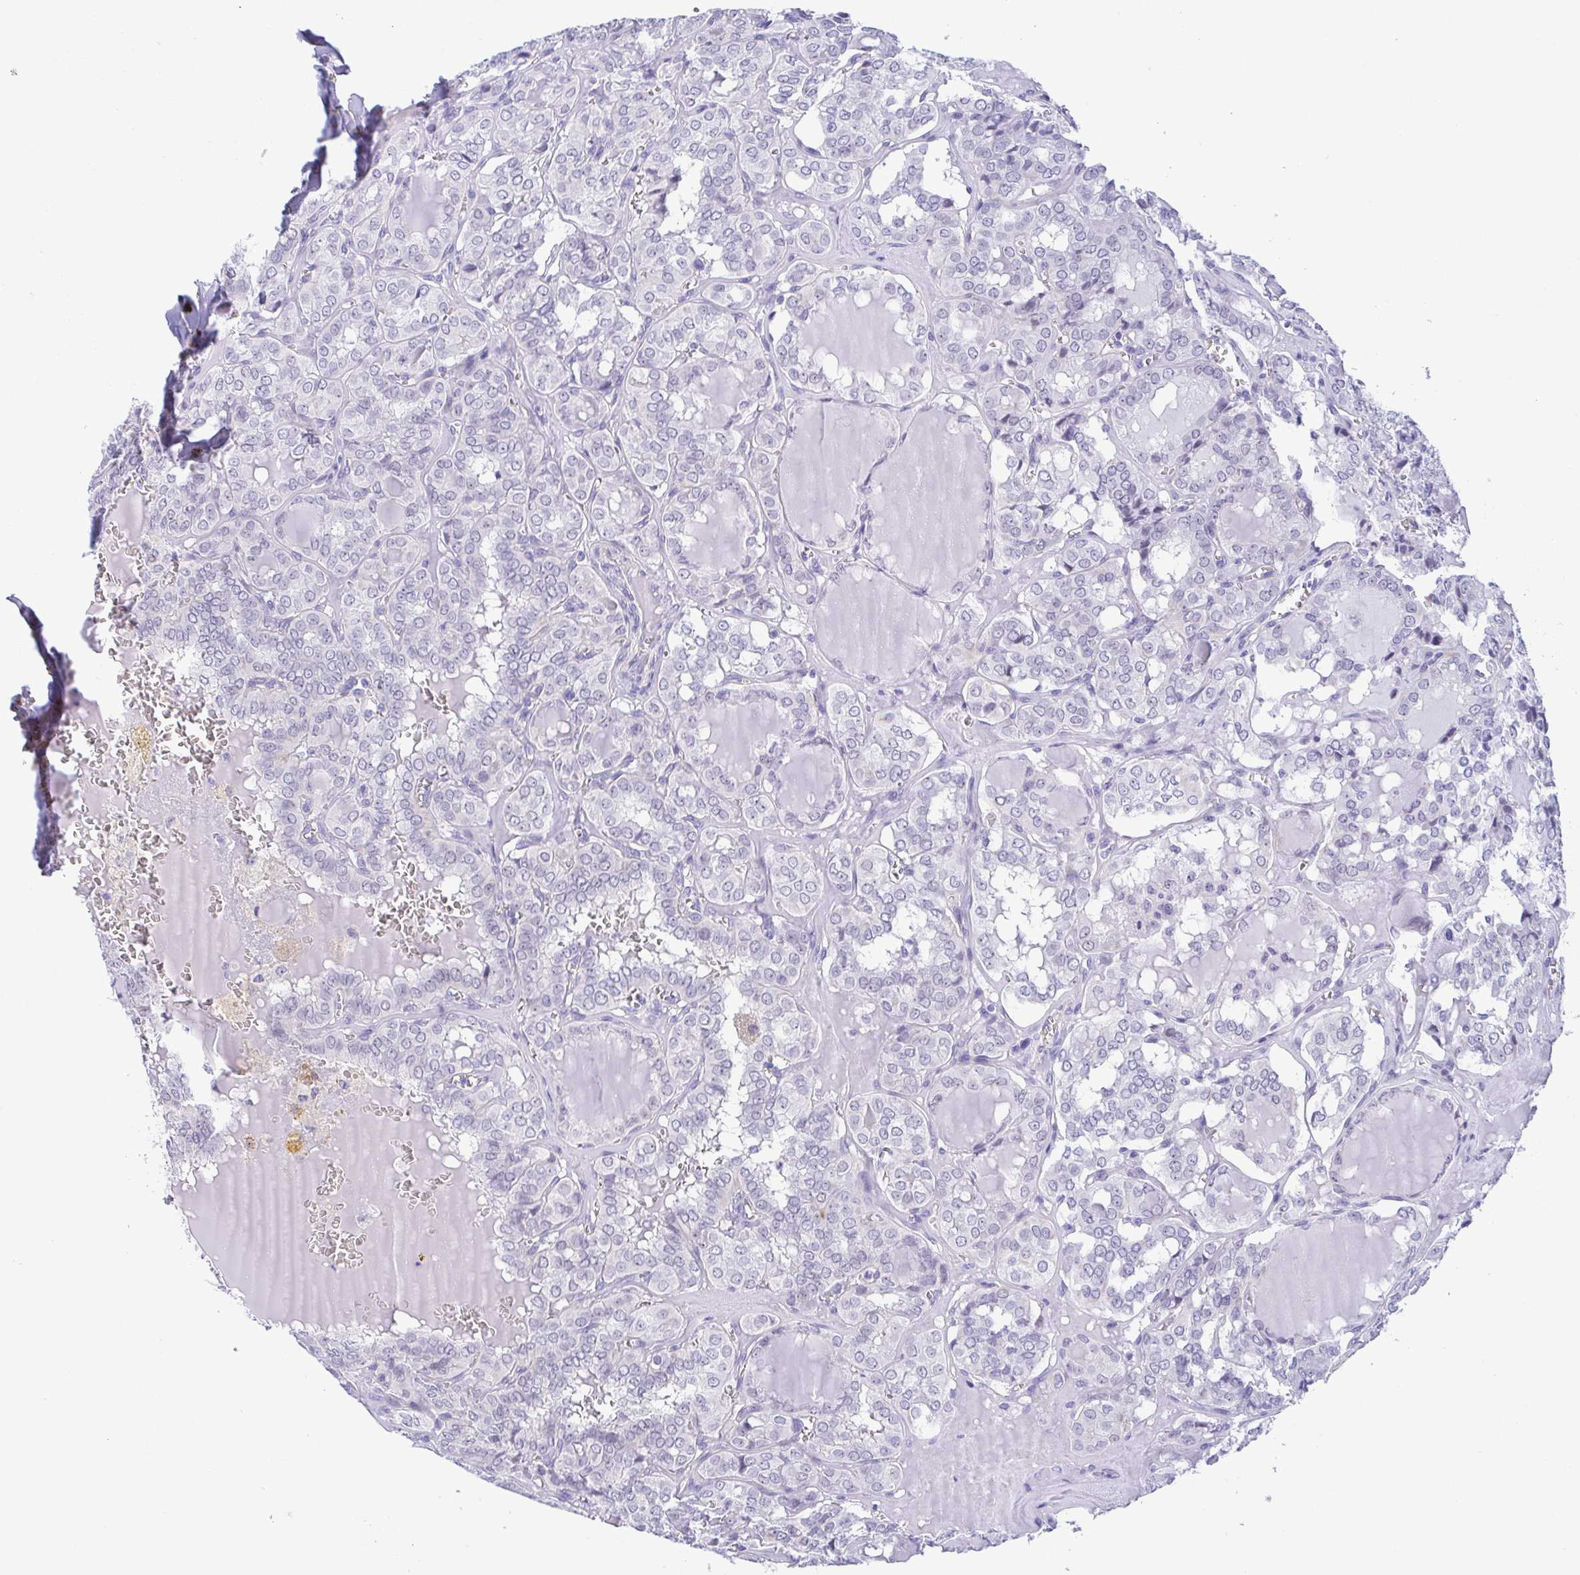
{"staining": {"intensity": "negative", "quantity": "none", "location": "none"}, "tissue": "thyroid cancer", "cell_type": "Tumor cells", "image_type": "cancer", "snomed": [{"axis": "morphology", "description": "Papillary adenocarcinoma, NOS"}, {"axis": "topography", "description": "Thyroid gland"}], "caption": "Protein analysis of thyroid cancer (papillary adenocarcinoma) displays no significant expression in tumor cells.", "gene": "MYL7", "patient": {"sex": "female", "age": 41}}